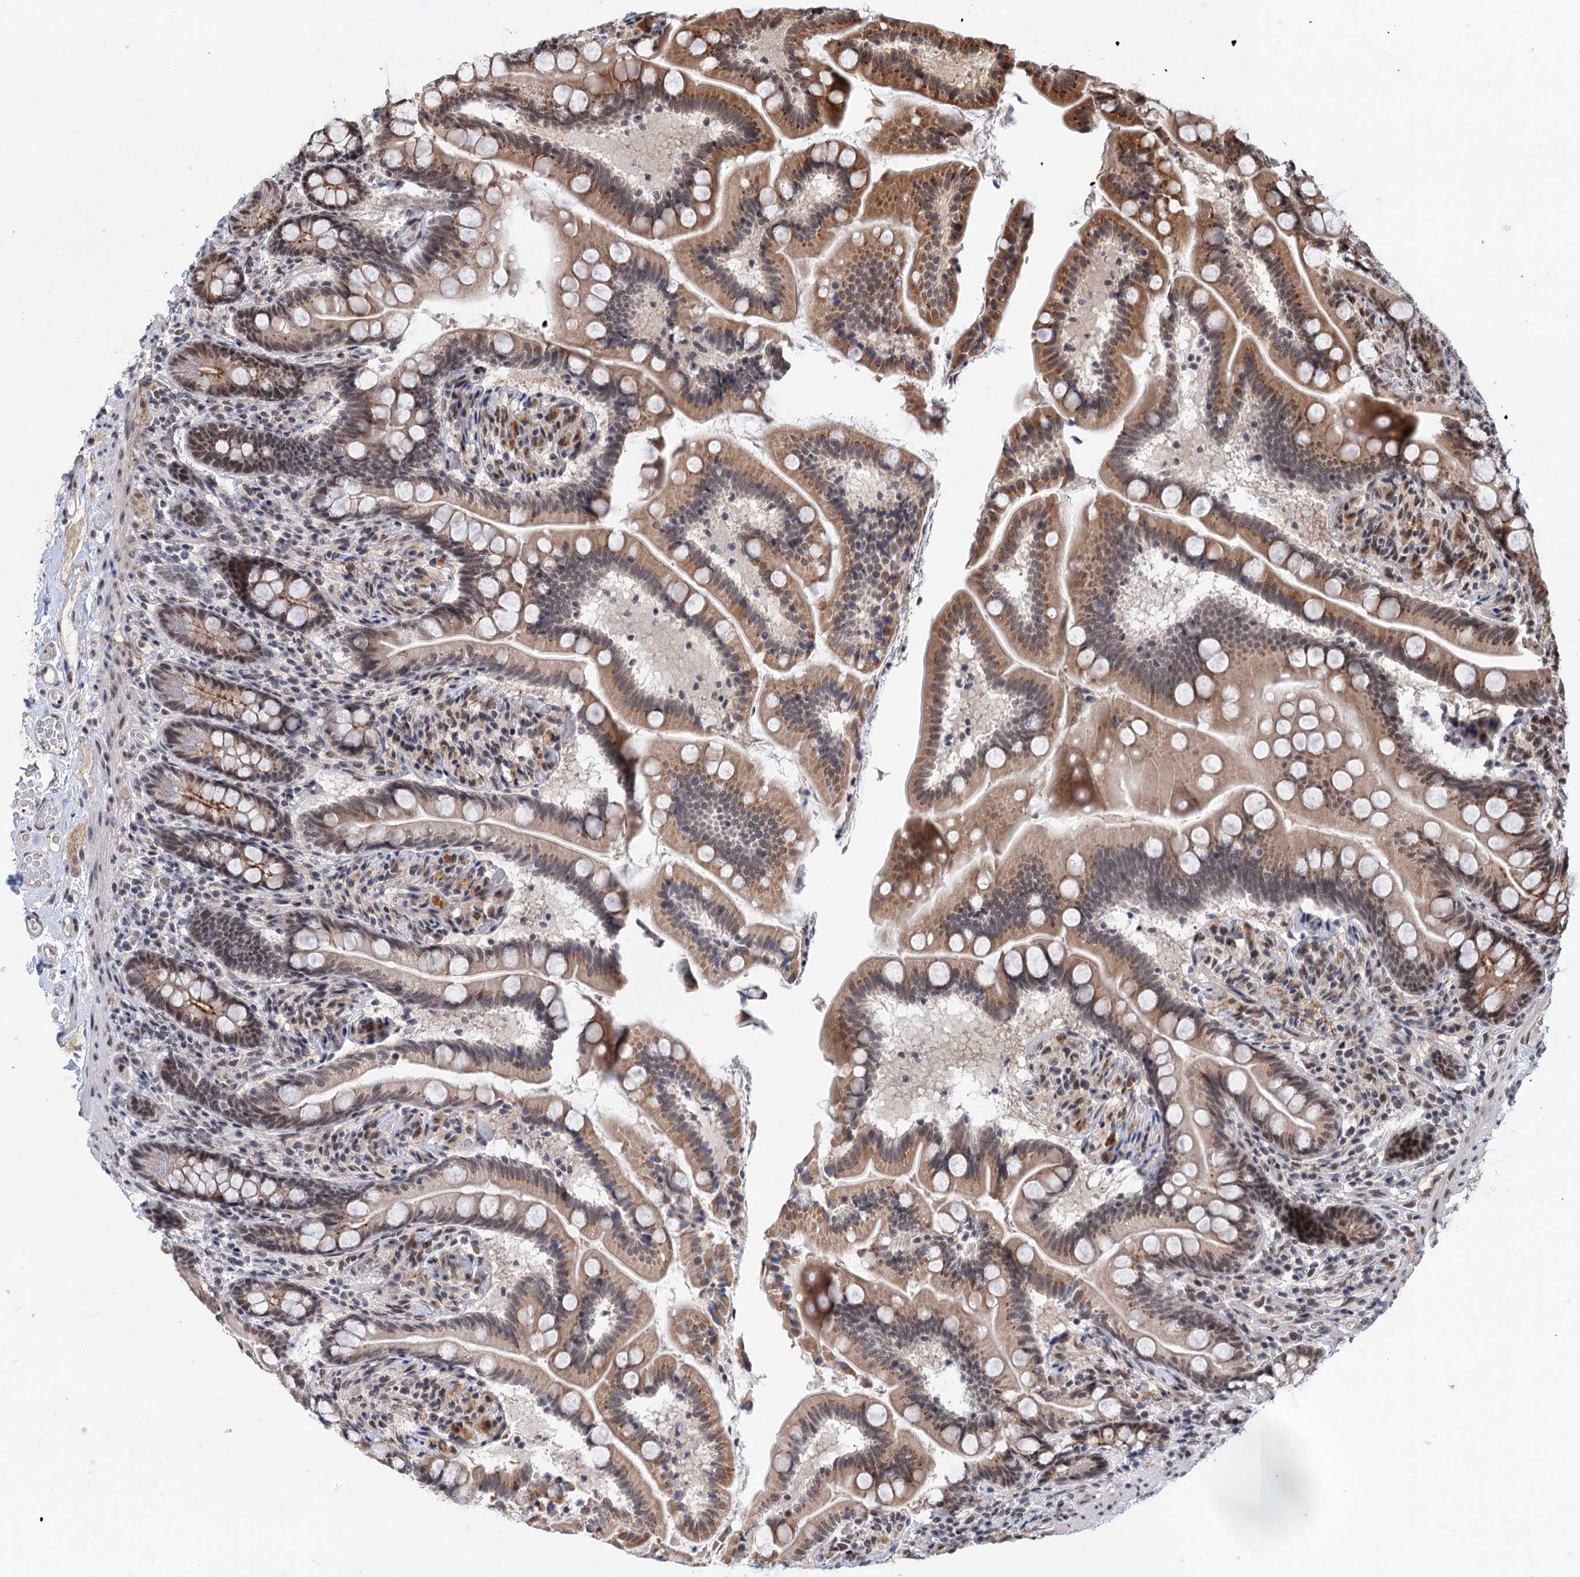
{"staining": {"intensity": "moderate", "quantity": ">75%", "location": "cytoplasmic/membranous,nuclear"}, "tissue": "small intestine", "cell_type": "Glandular cells", "image_type": "normal", "snomed": [{"axis": "morphology", "description": "Normal tissue, NOS"}, {"axis": "topography", "description": "Small intestine"}], "caption": "This is an image of immunohistochemistry staining of benign small intestine, which shows moderate positivity in the cytoplasmic/membranous,nuclear of glandular cells.", "gene": "MAML1", "patient": {"sex": "female", "age": 64}}